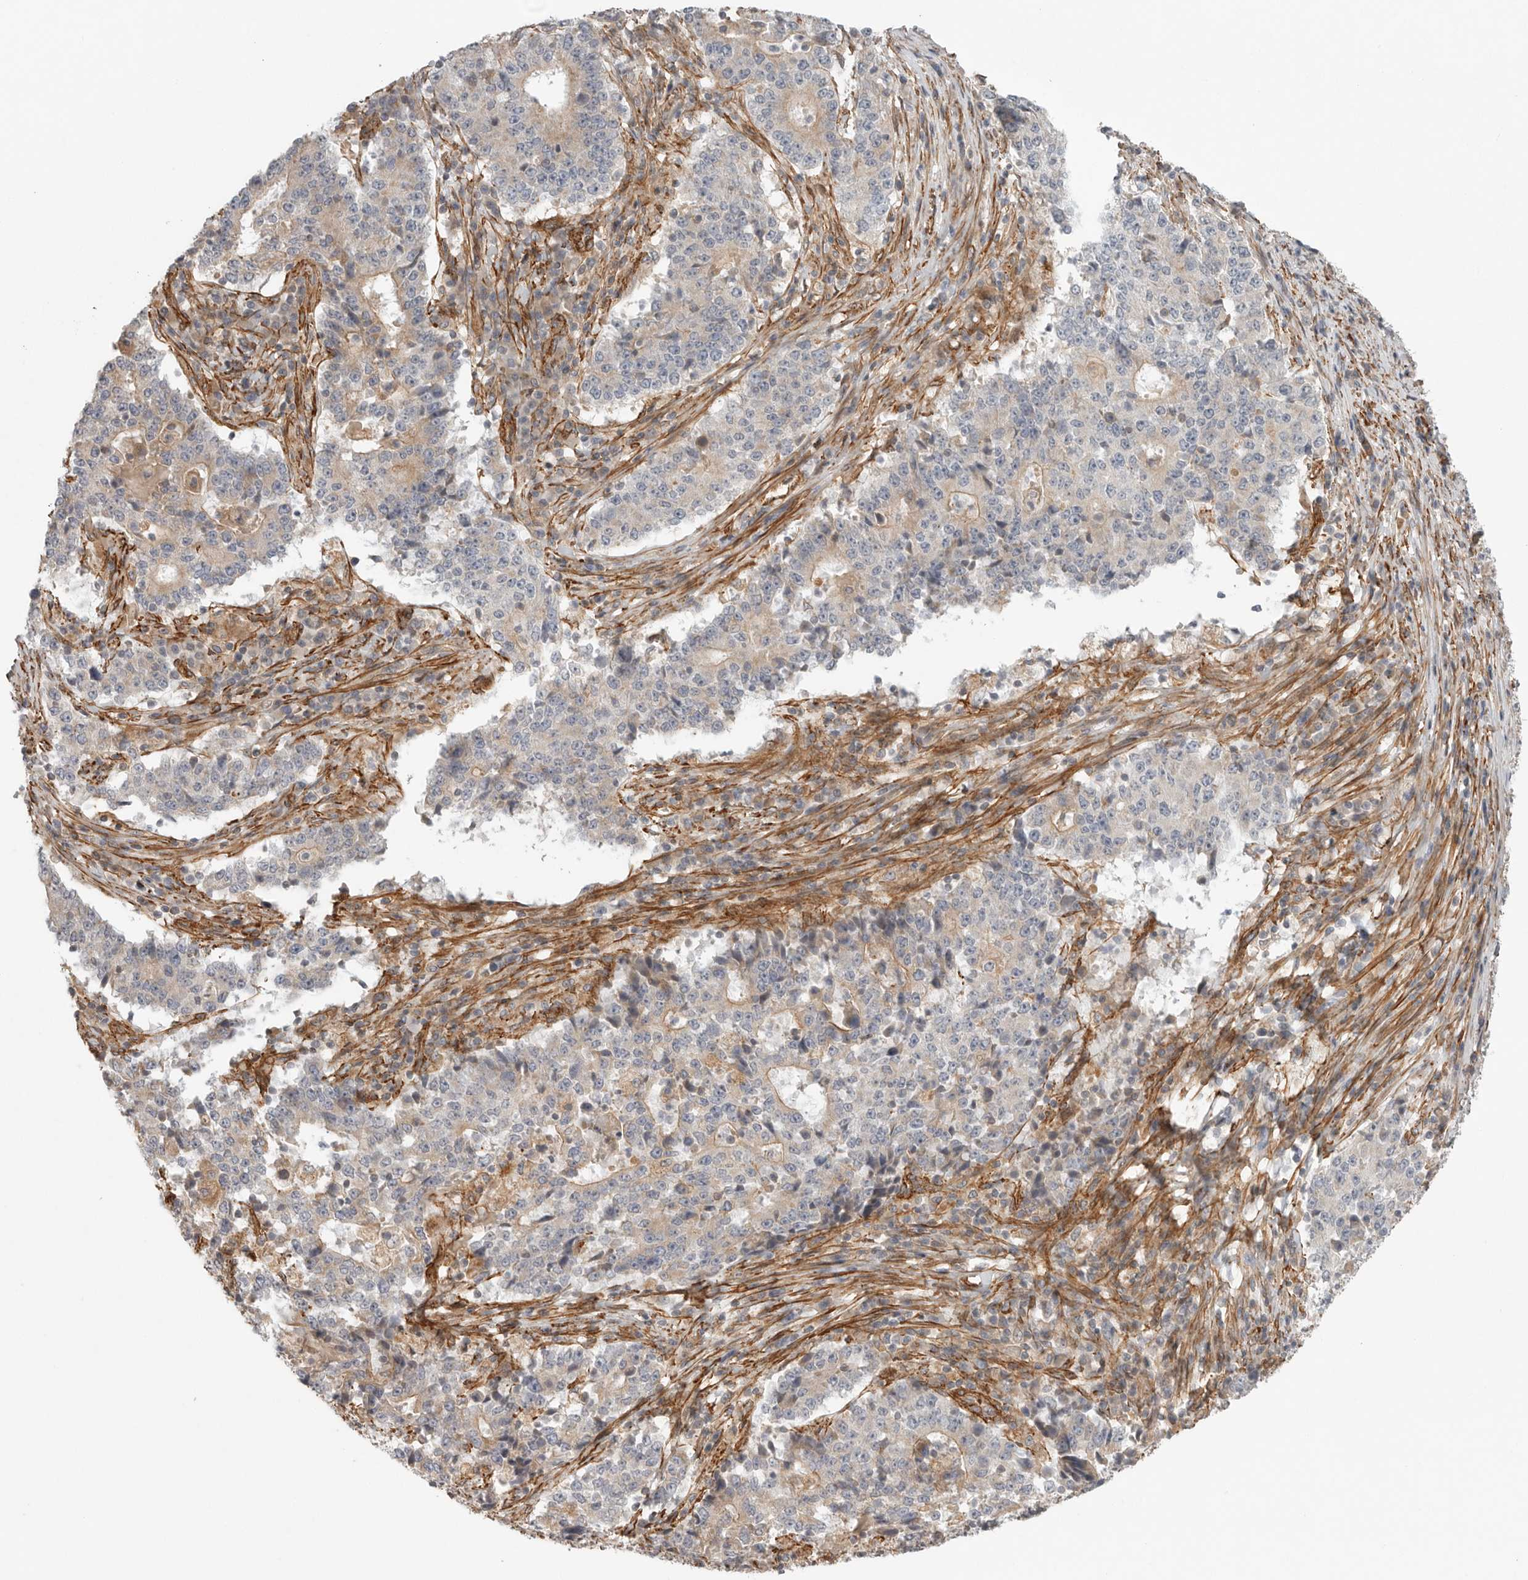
{"staining": {"intensity": "weak", "quantity": ">75%", "location": "cytoplasmic/membranous"}, "tissue": "stomach cancer", "cell_type": "Tumor cells", "image_type": "cancer", "snomed": [{"axis": "morphology", "description": "Adenocarcinoma, NOS"}, {"axis": "topography", "description": "Stomach"}], "caption": "The image reveals immunohistochemical staining of stomach adenocarcinoma. There is weak cytoplasmic/membranous positivity is present in about >75% of tumor cells.", "gene": "LONRF1", "patient": {"sex": "male", "age": 59}}